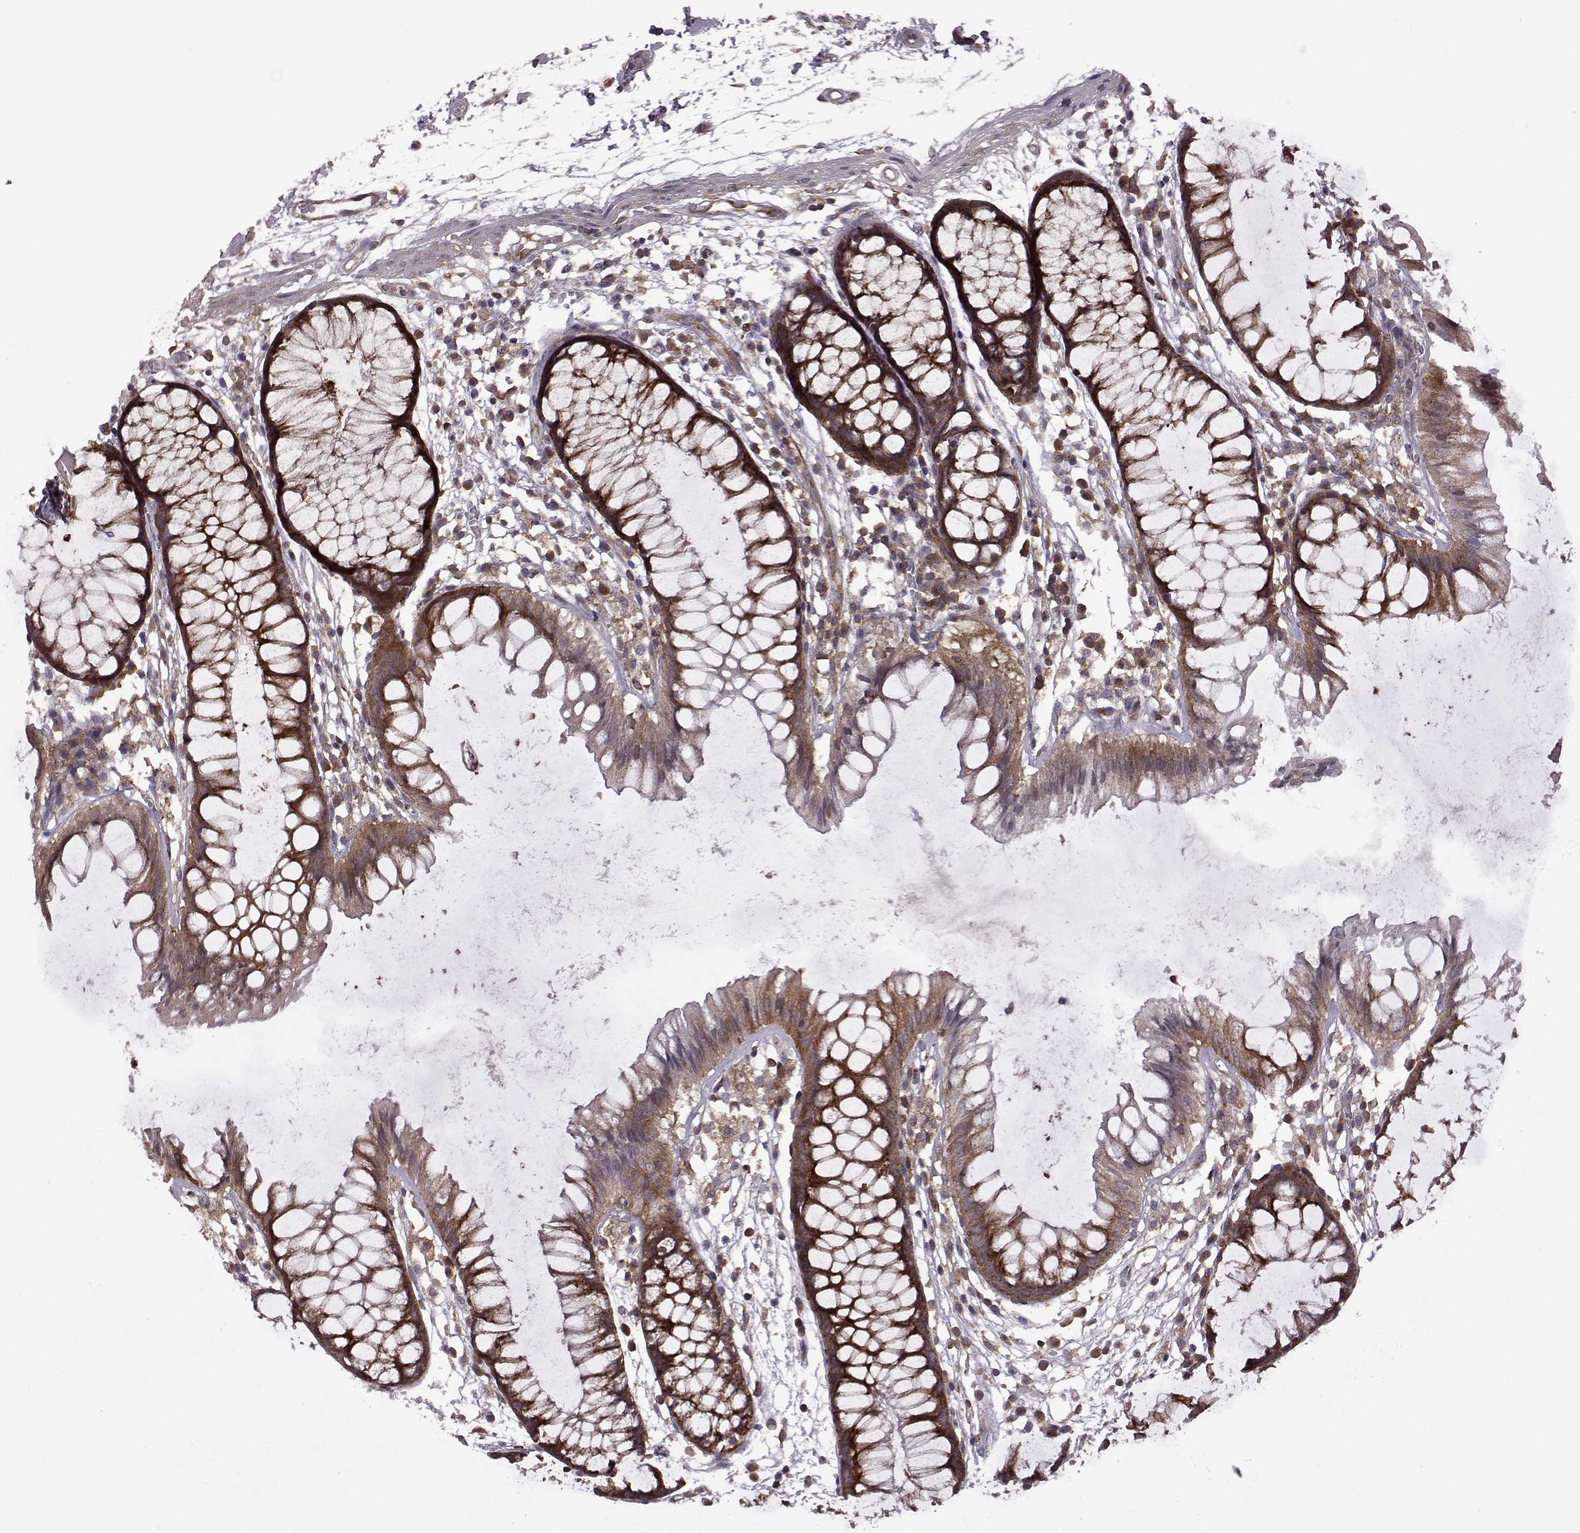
{"staining": {"intensity": "moderate", "quantity": ">75%", "location": "cytoplasmic/membranous"}, "tissue": "colon", "cell_type": "Endothelial cells", "image_type": "normal", "snomed": [{"axis": "morphology", "description": "Normal tissue, NOS"}, {"axis": "morphology", "description": "Adenocarcinoma, NOS"}, {"axis": "topography", "description": "Colon"}], "caption": "Immunohistochemistry (DAB) staining of unremarkable human colon reveals moderate cytoplasmic/membranous protein expression in approximately >75% of endothelial cells.", "gene": "URI1", "patient": {"sex": "male", "age": 65}}